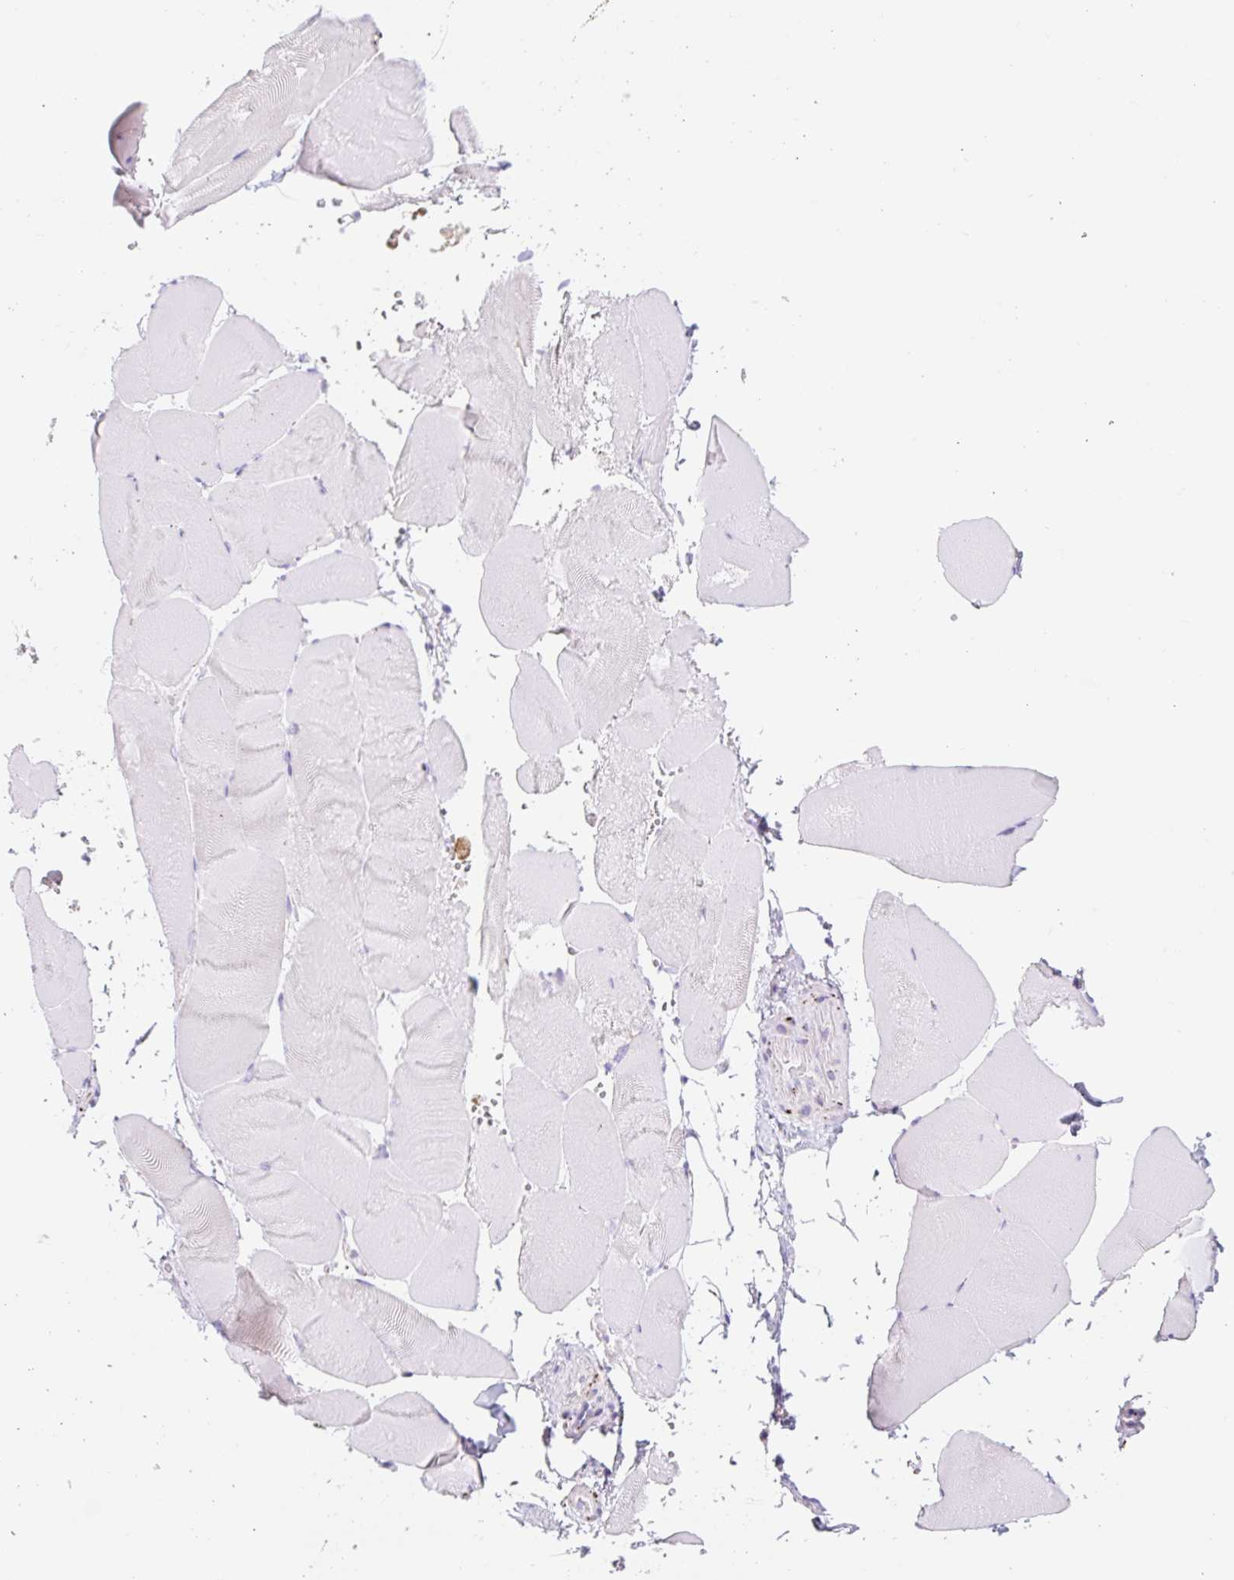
{"staining": {"intensity": "negative", "quantity": "none", "location": "none"}, "tissue": "skeletal muscle", "cell_type": "Myocytes", "image_type": "normal", "snomed": [{"axis": "morphology", "description": "Normal tissue, NOS"}, {"axis": "topography", "description": "Skeletal muscle"}], "caption": "Human skeletal muscle stained for a protein using IHC displays no expression in myocytes.", "gene": "CLEC3A", "patient": {"sex": "female", "age": 64}}